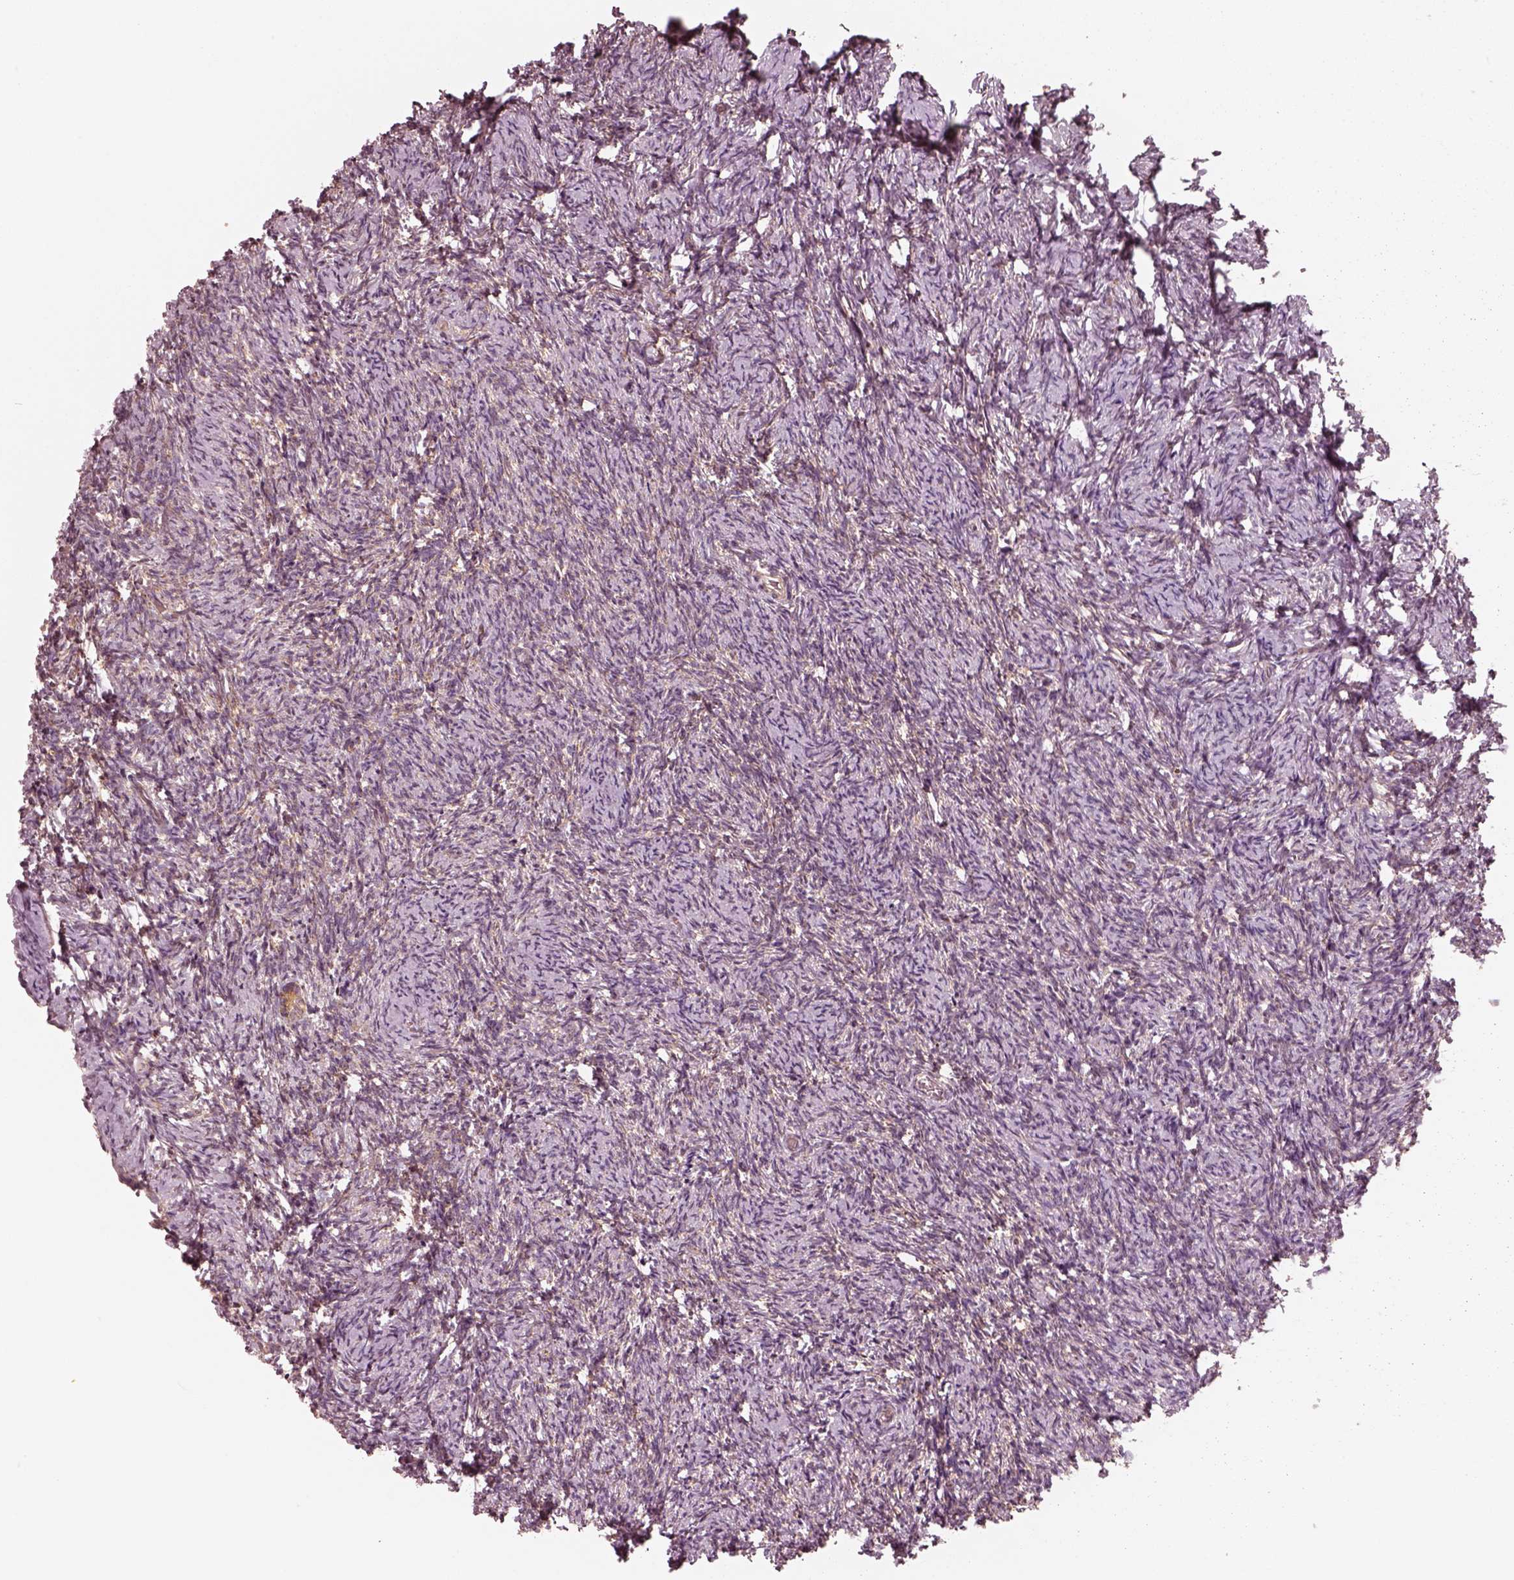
{"staining": {"intensity": "moderate", "quantity": ">75%", "location": "cytoplasmic/membranous"}, "tissue": "ovary", "cell_type": "Follicle cells", "image_type": "normal", "snomed": [{"axis": "morphology", "description": "Normal tissue, NOS"}, {"axis": "topography", "description": "Ovary"}], "caption": "Immunohistochemical staining of unremarkable ovary displays medium levels of moderate cytoplasmic/membranous expression in approximately >75% of follicle cells. Nuclei are stained in blue.", "gene": "CNOT2", "patient": {"sex": "female", "age": 39}}